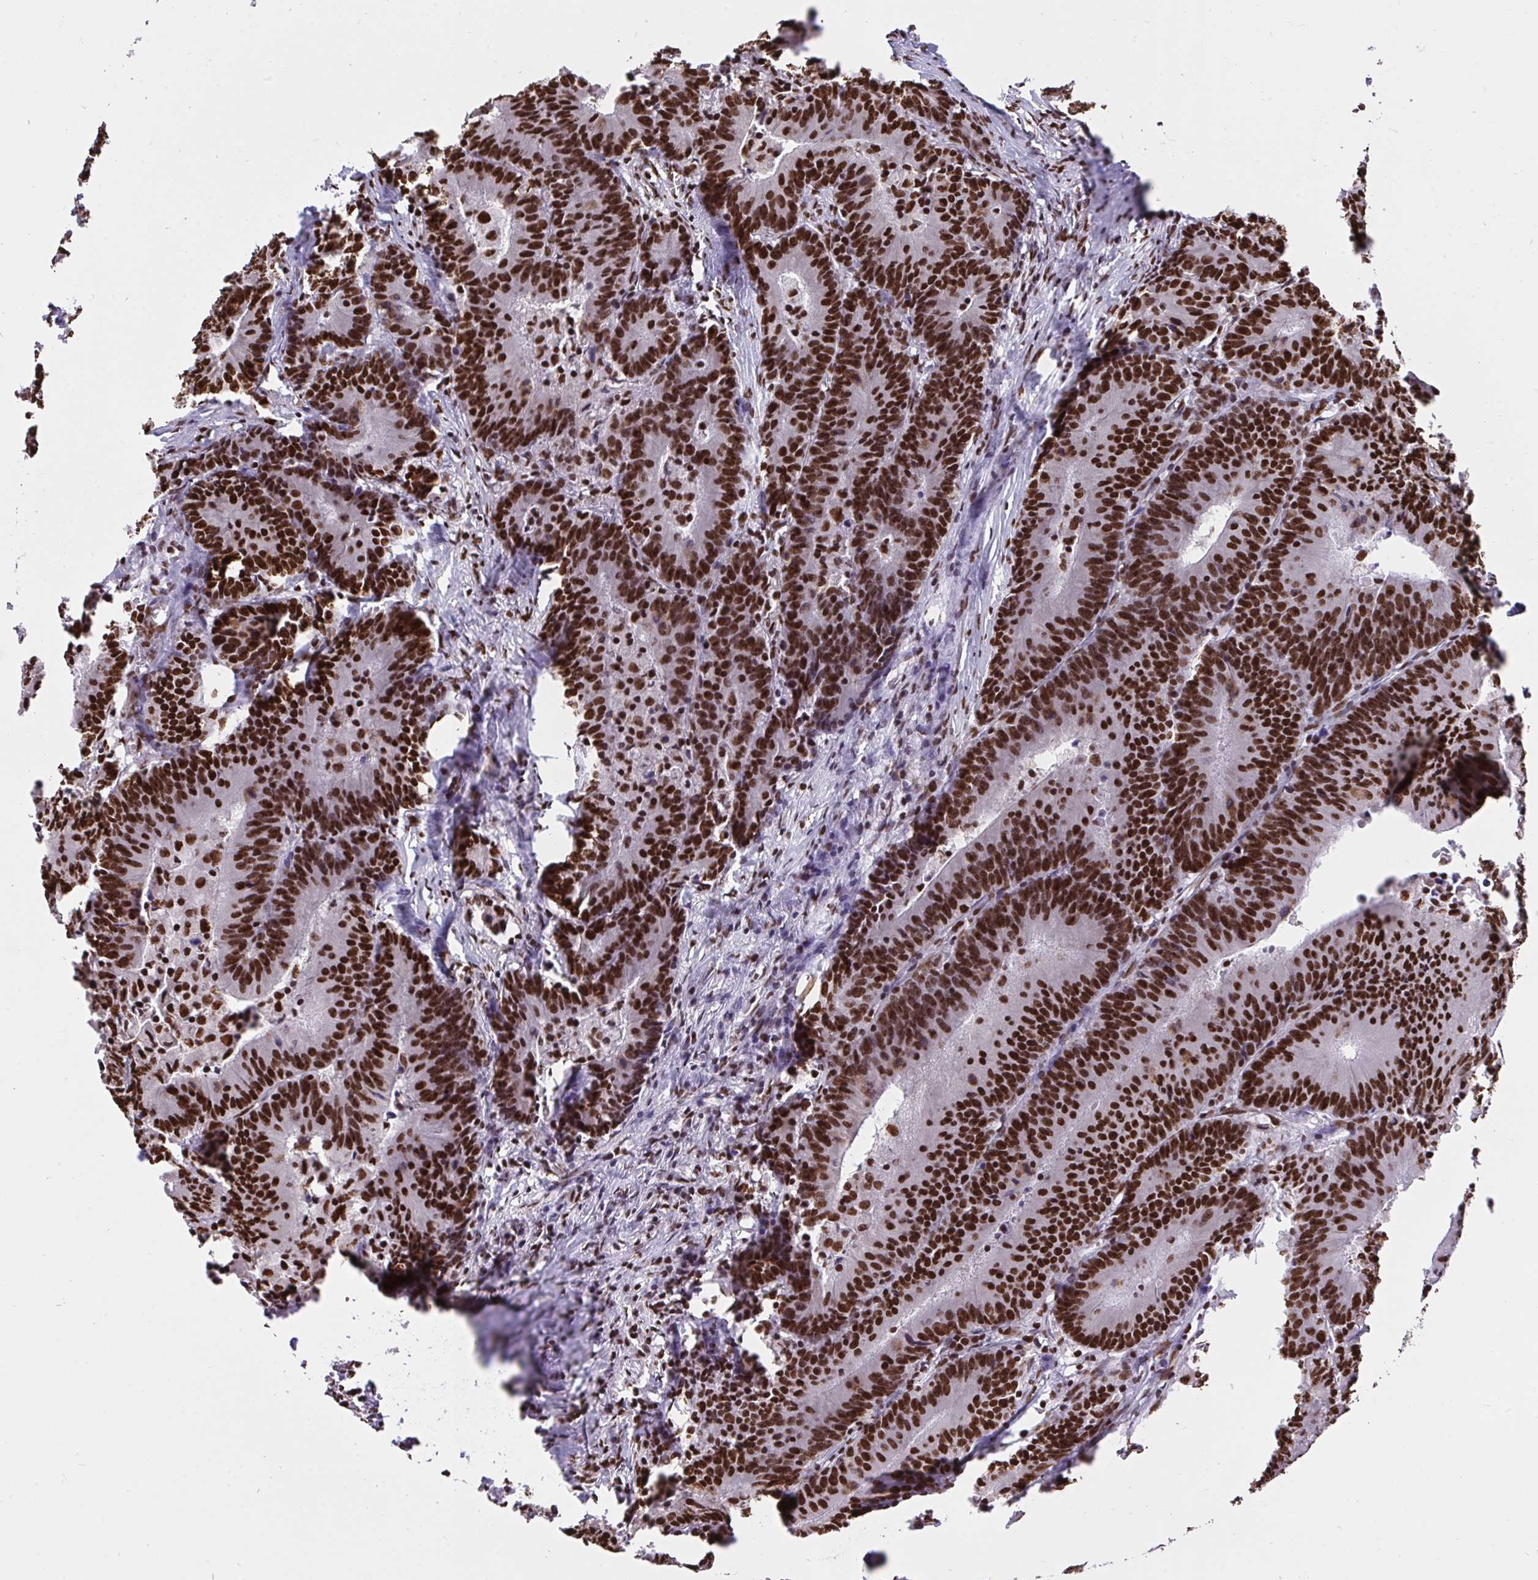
{"staining": {"intensity": "strong", "quantity": ">75%", "location": "nuclear"}, "tissue": "colorectal cancer", "cell_type": "Tumor cells", "image_type": "cancer", "snomed": [{"axis": "morphology", "description": "Adenocarcinoma, NOS"}, {"axis": "topography", "description": "Colon"}], "caption": "Protein expression analysis of colorectal cancer exhibits strong nuclear positivity in approximately >75% of tumor cells.", "gene": "HNRNPL", "patient": {"sex": "female", "age": 78}}